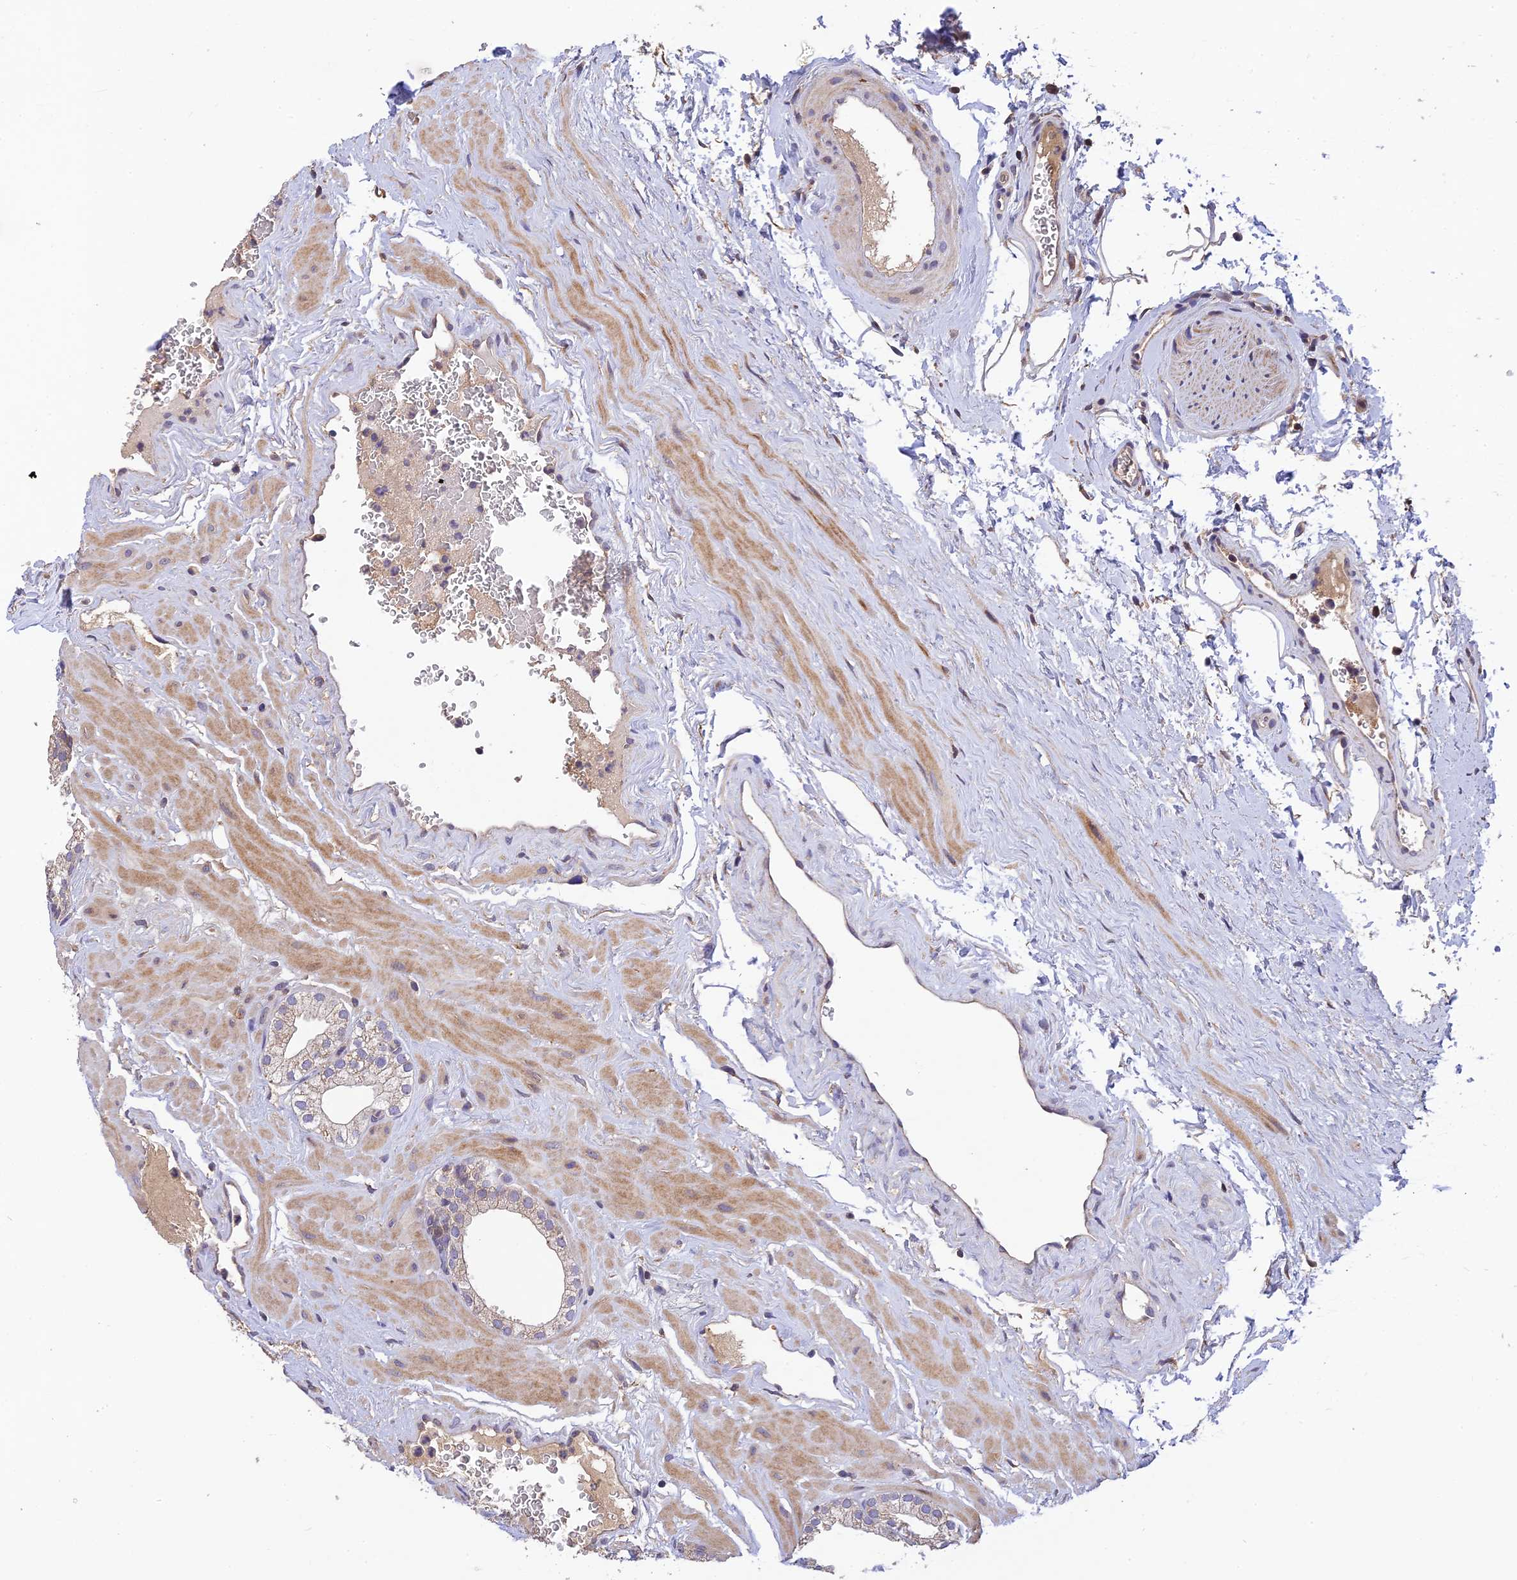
{"staining": {"intensity": "moderate", "quantity": "<25%", "location": "cytoplasmic/membranous"}, "tissue": "prostate", "cell_type": "Glandular cells", "image_type": "normal", "snomed": [{"axis": "morphology", "description": "Normal tissue, NOS"}, {"axis": "morphology", "description": "Urothelial carcinoma, Low grade"}, {"axis": "topography", "description": "Urinary bladder"}, {"axis": "topography", "description": "Prostate"}], "caption": "A brown stain highlights moderate cytoplasmic/membranous positivity of a protein in glandular cells of unremarkable prostate. (Brightfield microscopy of DAB IHC at high magnification).", "gene": "DENND5B", "patient": {"sex": "male", "age": 60}}